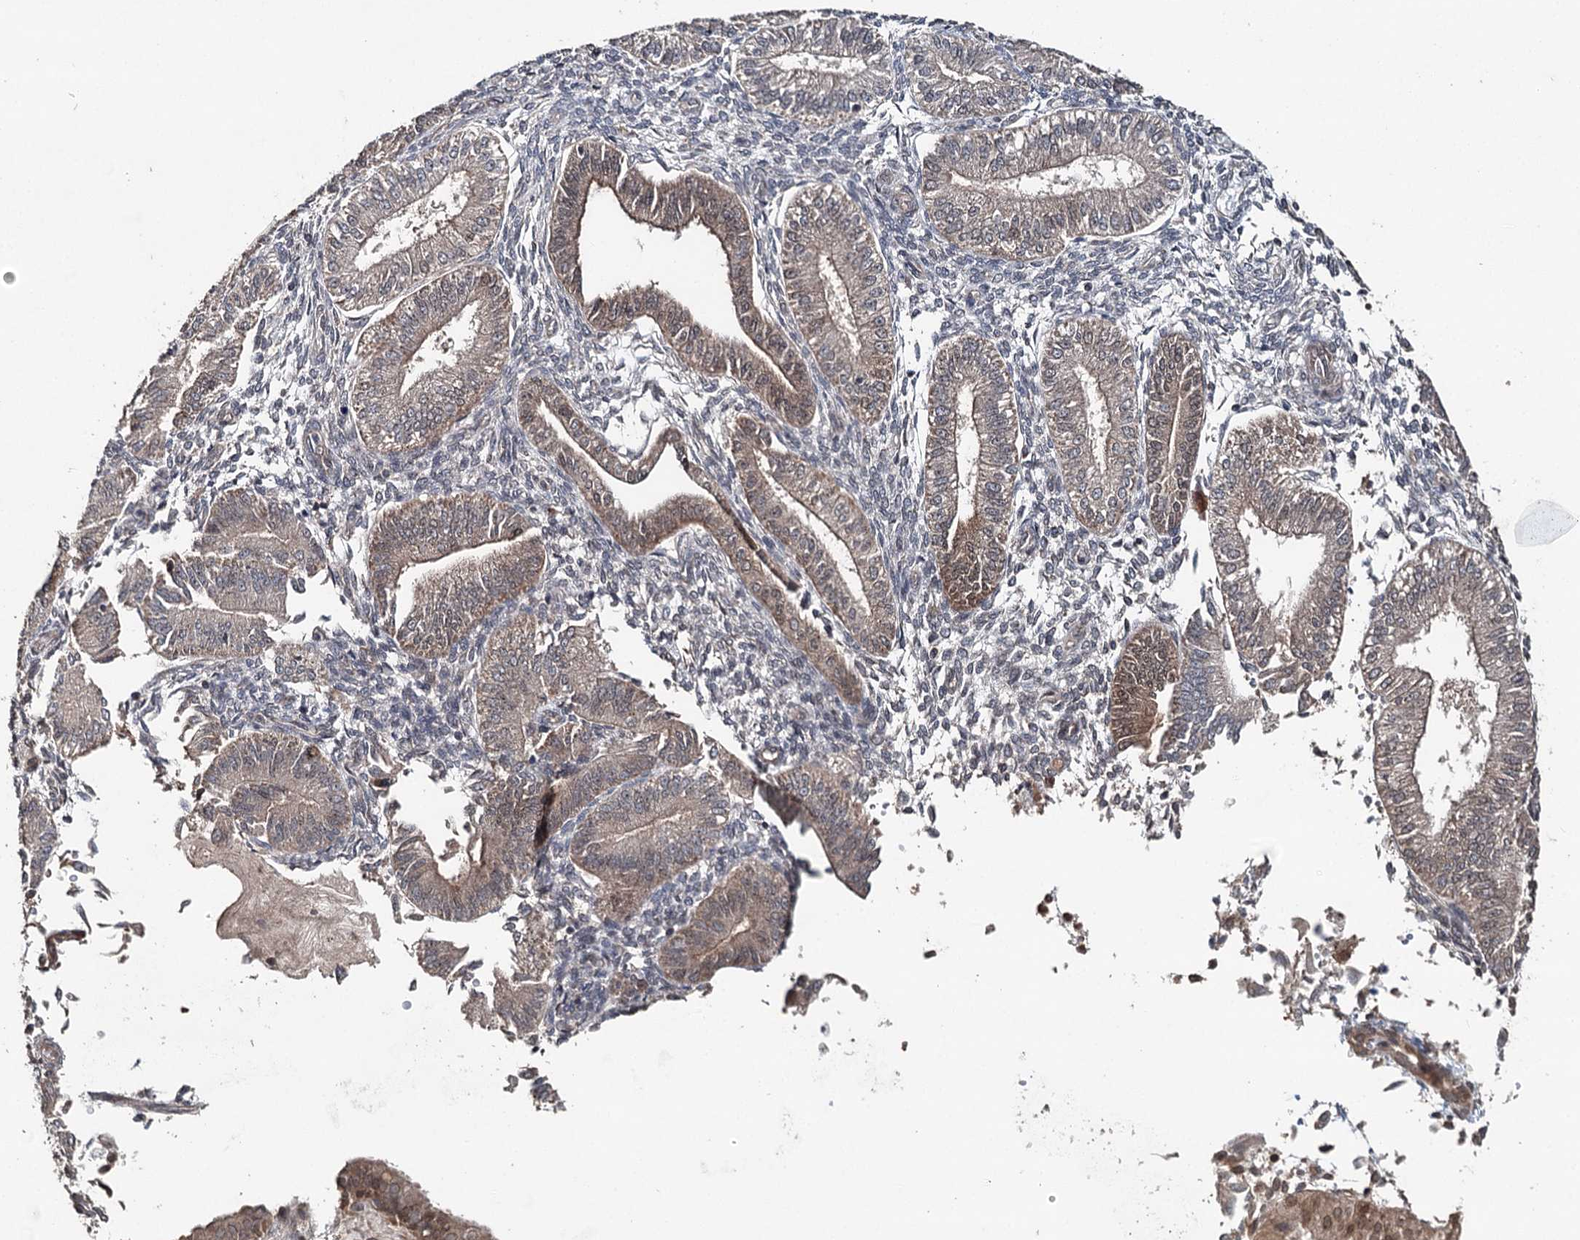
{"staining": {"intensity": "negative", "quantity": "none", "location": "none"}, "tissue": "endometrium", "cell_type": "Cells in endometrial stroma", "image_type": "normal", "snomed": [{"axis": "morphology", "description": "Normal tissue, NOS"}, {"axis": "topography", "description": "Endometrium"}], "caption": "Immunohistochemistry of unremarkable endometrium demonstrates no positivity in cells in endometrial stroma.", "gene": "NOPCHAP1", "patient": {"sex": "female", "age": 39}}